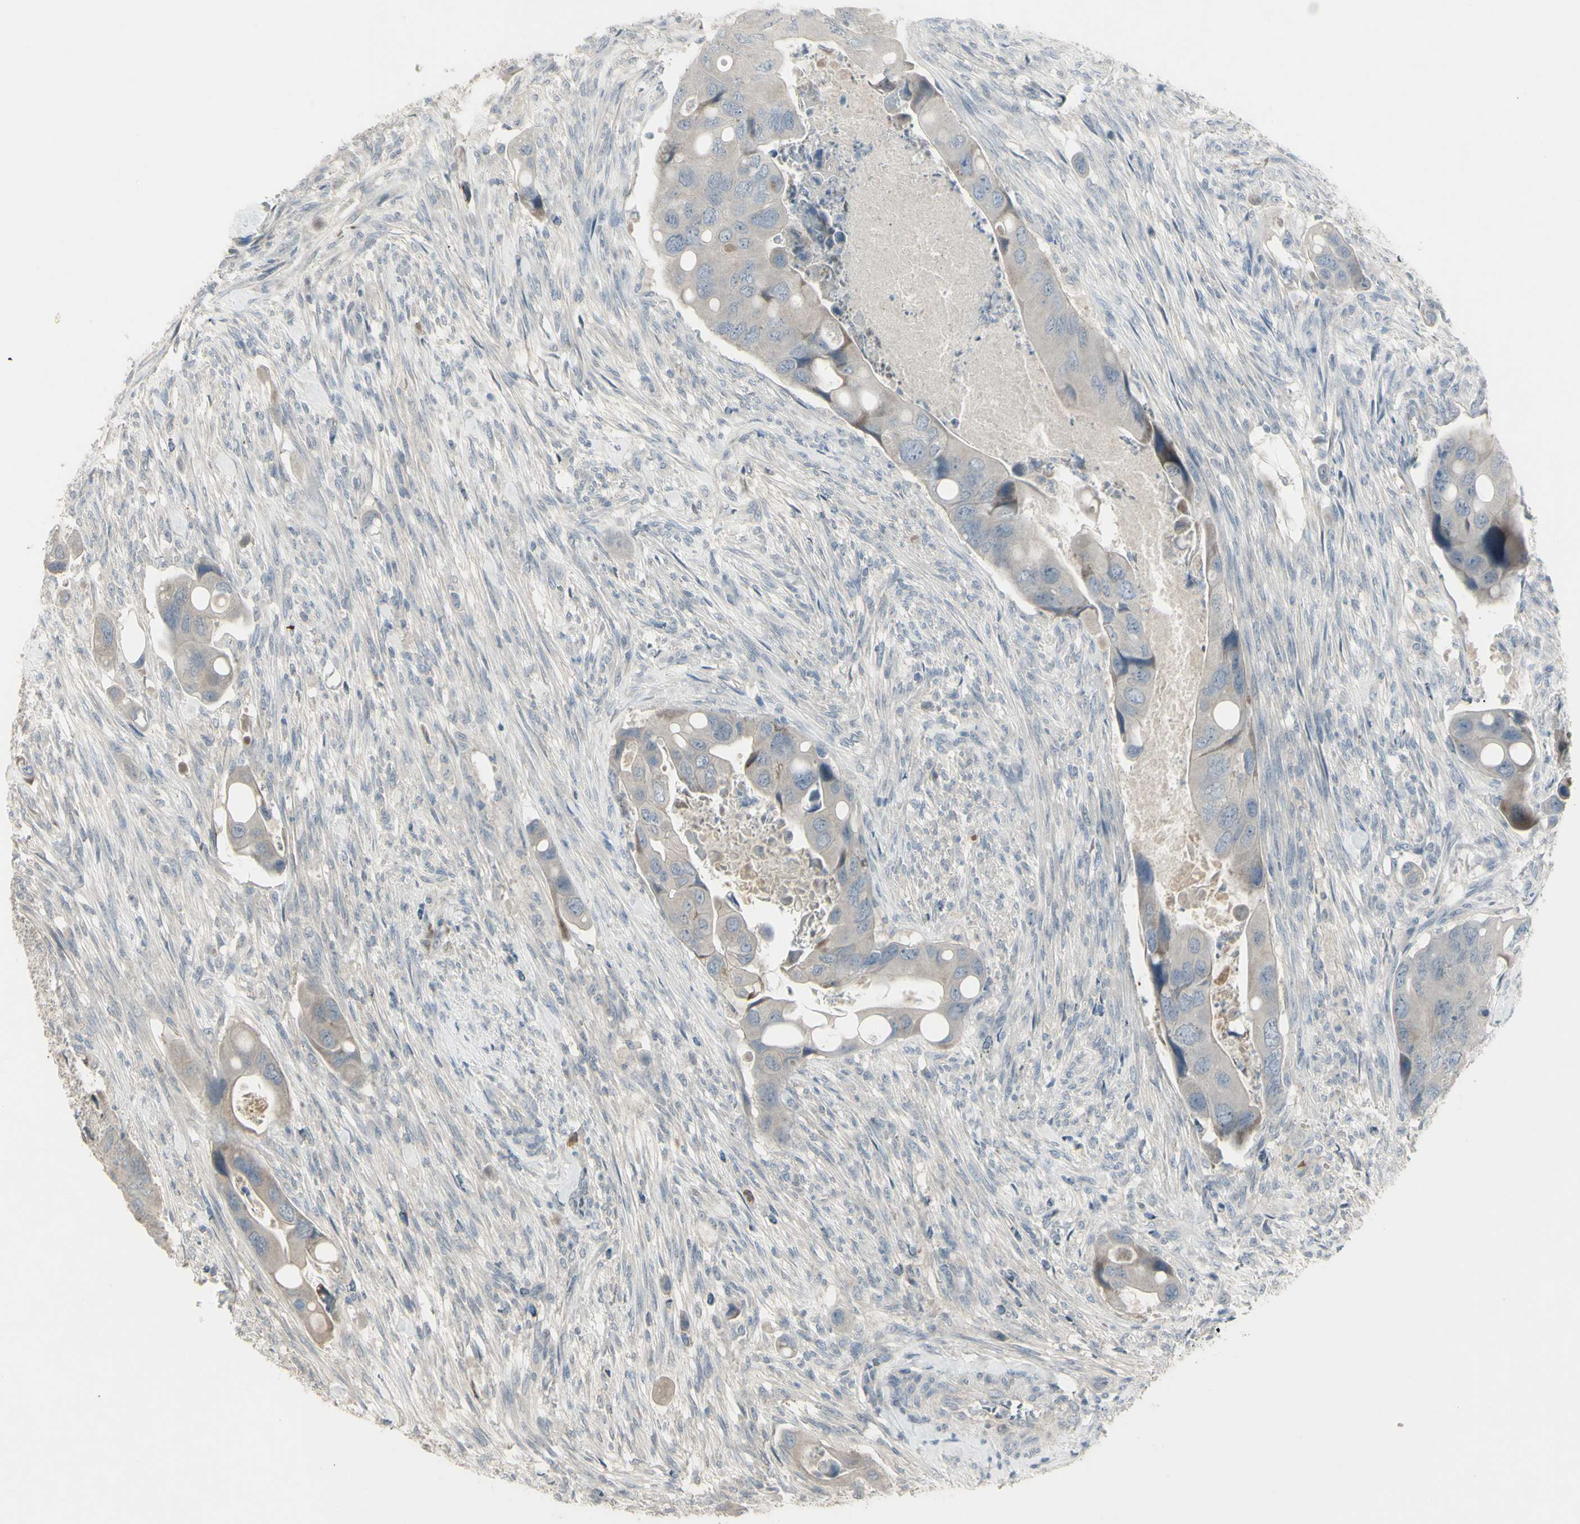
{"staining": {"intensity": "weak", "quantity": "25%-75%", "location": "cytoplasmic/membranous"}, "tissue": "colorectal cancer", "cell_type": "Tumor cells", "image_type": "cancer", "snomed": [{"axis": "morphology", "description": "Adenocarcinoma, NOS"}, {"axis": "topography", "description": "Rectum"}], "caption": "IHC histopathology image of neoplastic tissue: human adenocarcinoma (colorectal) stained using immunohistochemistry demonstrates low levels of weak protein expression localized specifically in the cytoplasmic/membranous of tumor cells, appearing as a cytoplasmic/membranous brown color.", "gene": "PIAS4", "patient": {"sex": "female", "age": 57}}